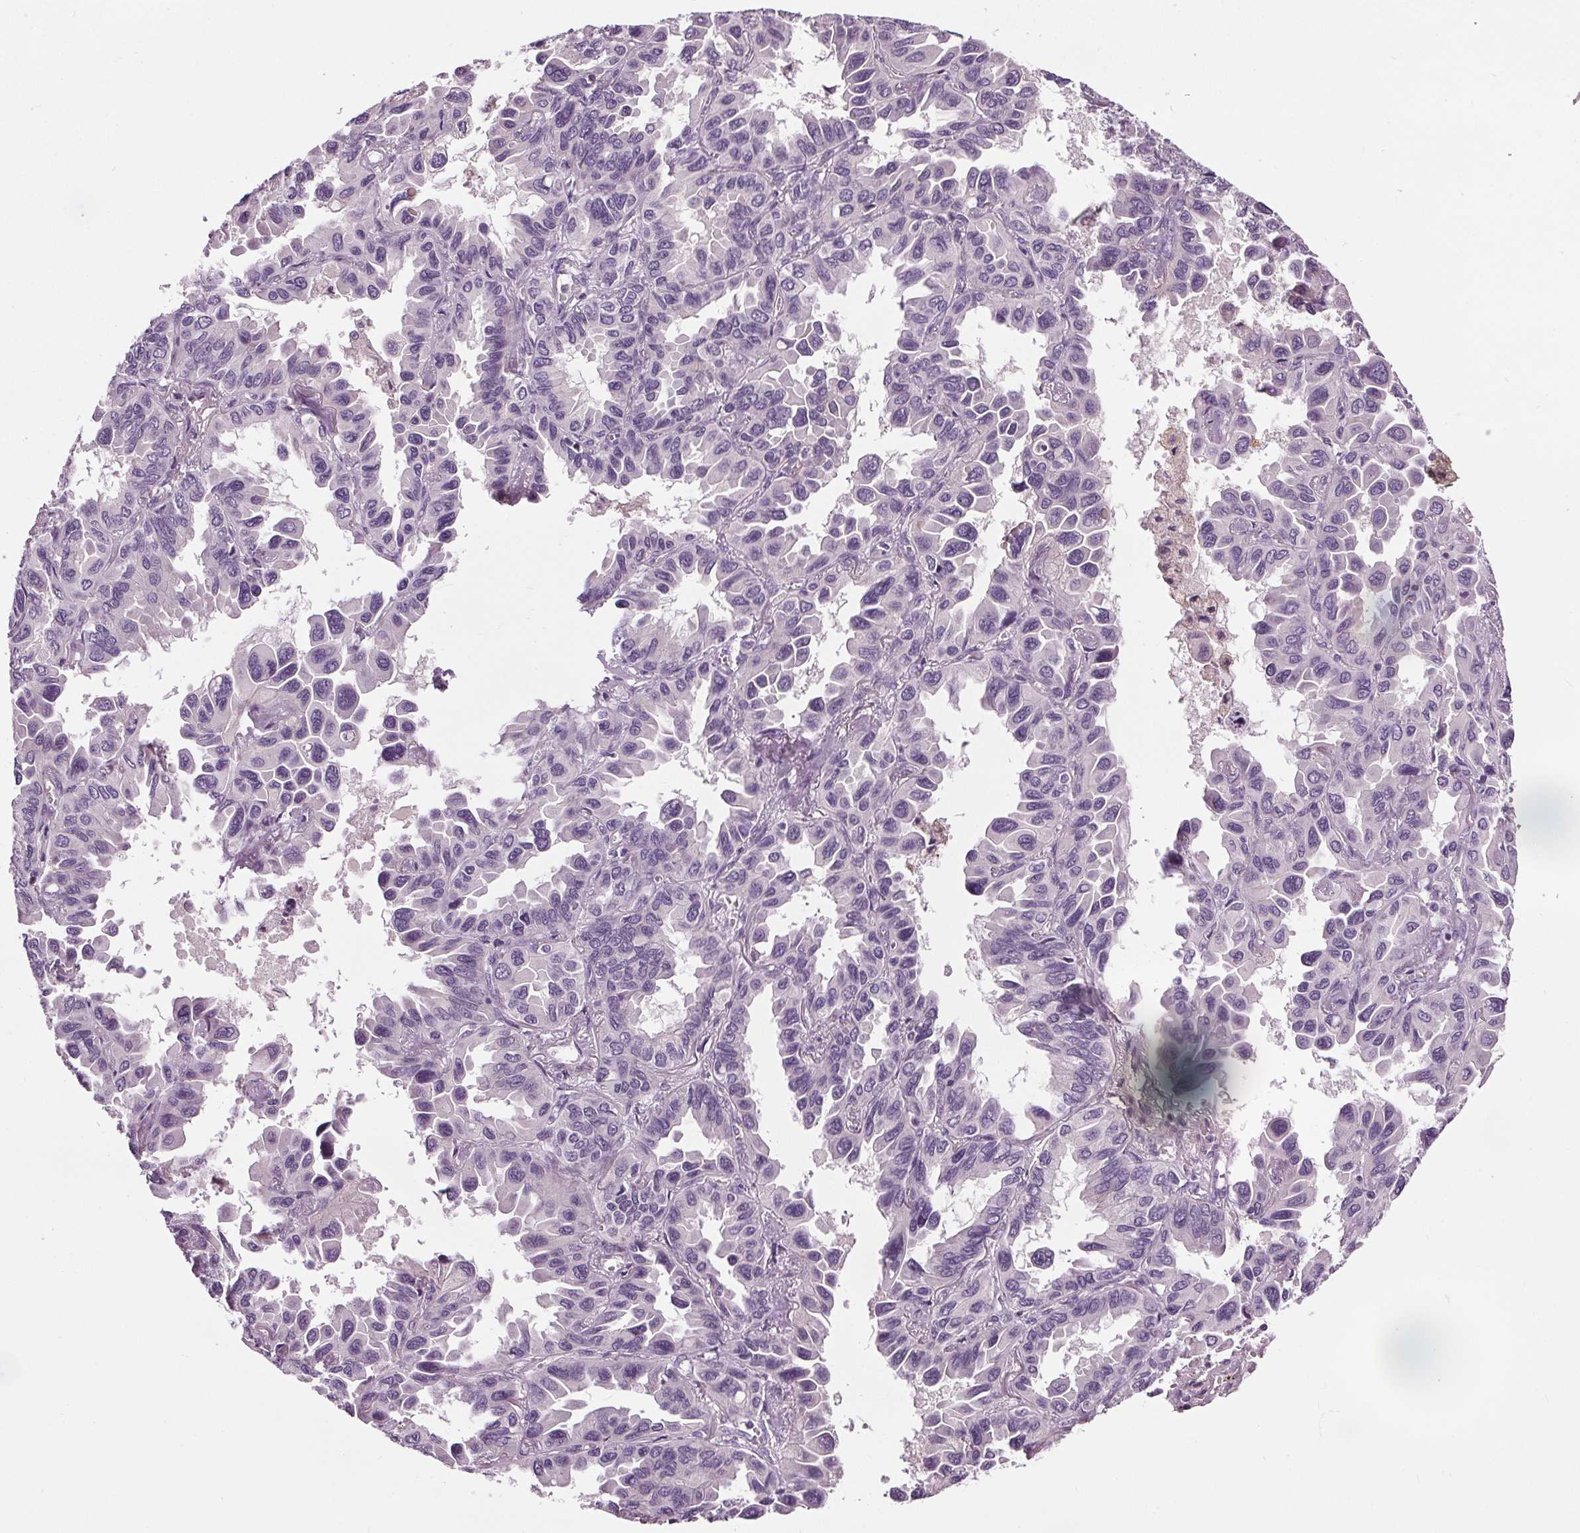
{"staining": {"intensity": "negative", "quantity": "none", "location": "none"}, "tissue": "lung cancer", "cell_type": "Tumor cells", "image_type": "cancer", "snomed": [{"axis": "morphology", "description": "Adenocarcinoma, NOS"}, {"axis": "topography", "description": "Lung"}], "caption": "The histopathology image shows no staining of tumor cells in lung cancer.", "gene": "RASA1", "patient": {"sex": "male", "age": 64}}